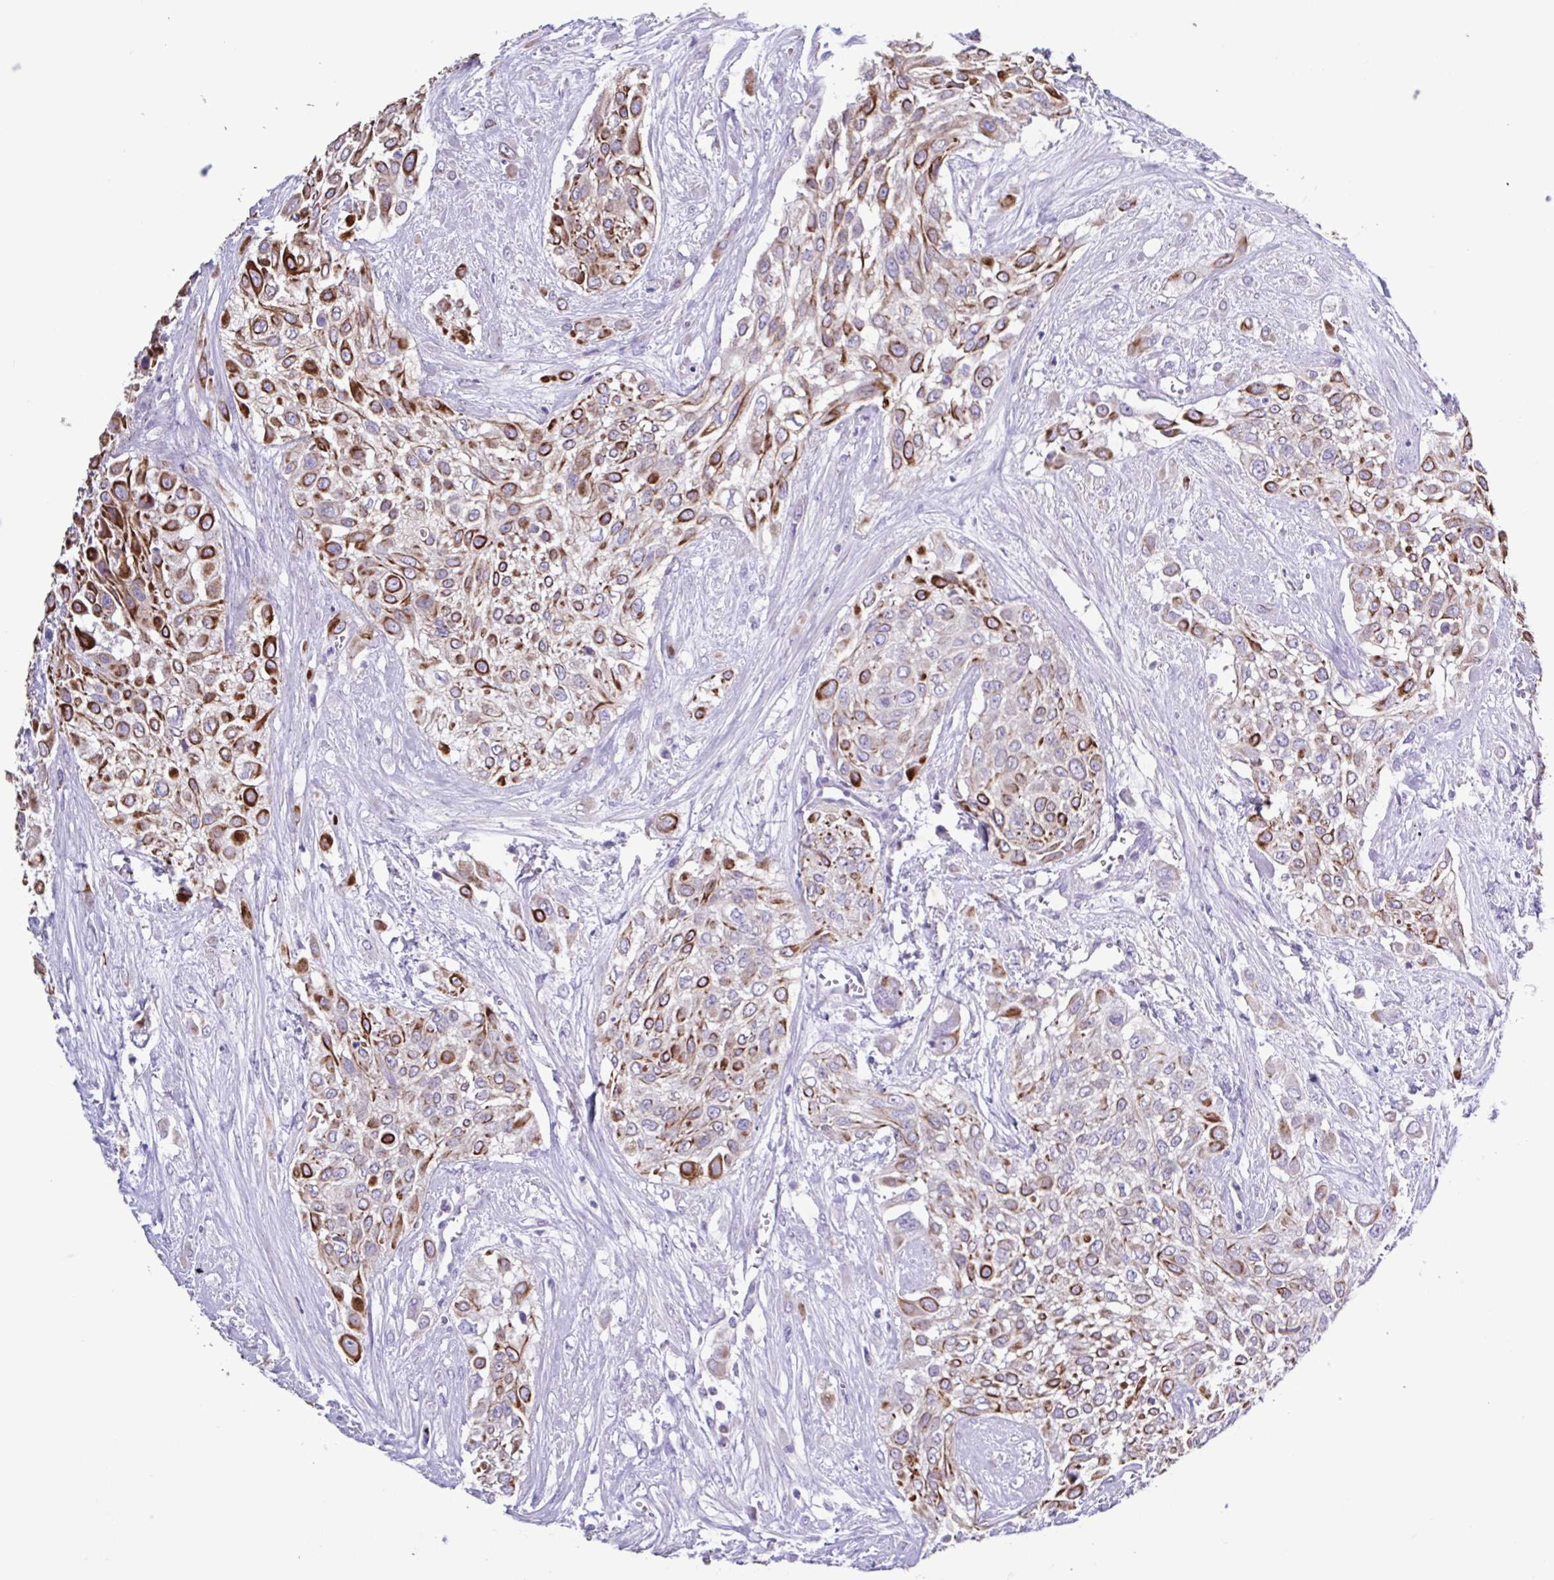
{"staining": {"intensity": "strong", "quantity": "25%-75%", "location": "cytoplasmic/membranous"}, "tissue": "urothelial cancer", "cell_type": "Tumor cells", "image_type": "cancer", "snomed": [{"axis": "morphology", "description": "Urothelial carcinoma, High grade"}, {"axis": "topography", "description": "Urinary bladder"}], "caption": "Protein expression analysis of human urothelial cancer reveals strong cytoplasmic/membranous expression in about 25%-75% of tumor cells. The staining was performed using DAB, with brown indicating positive protein expression. Nuclei are stained blue with hematoxylin.", "gene": "PLA2G4E", "patient": {"sex": "male", "age": 57}}